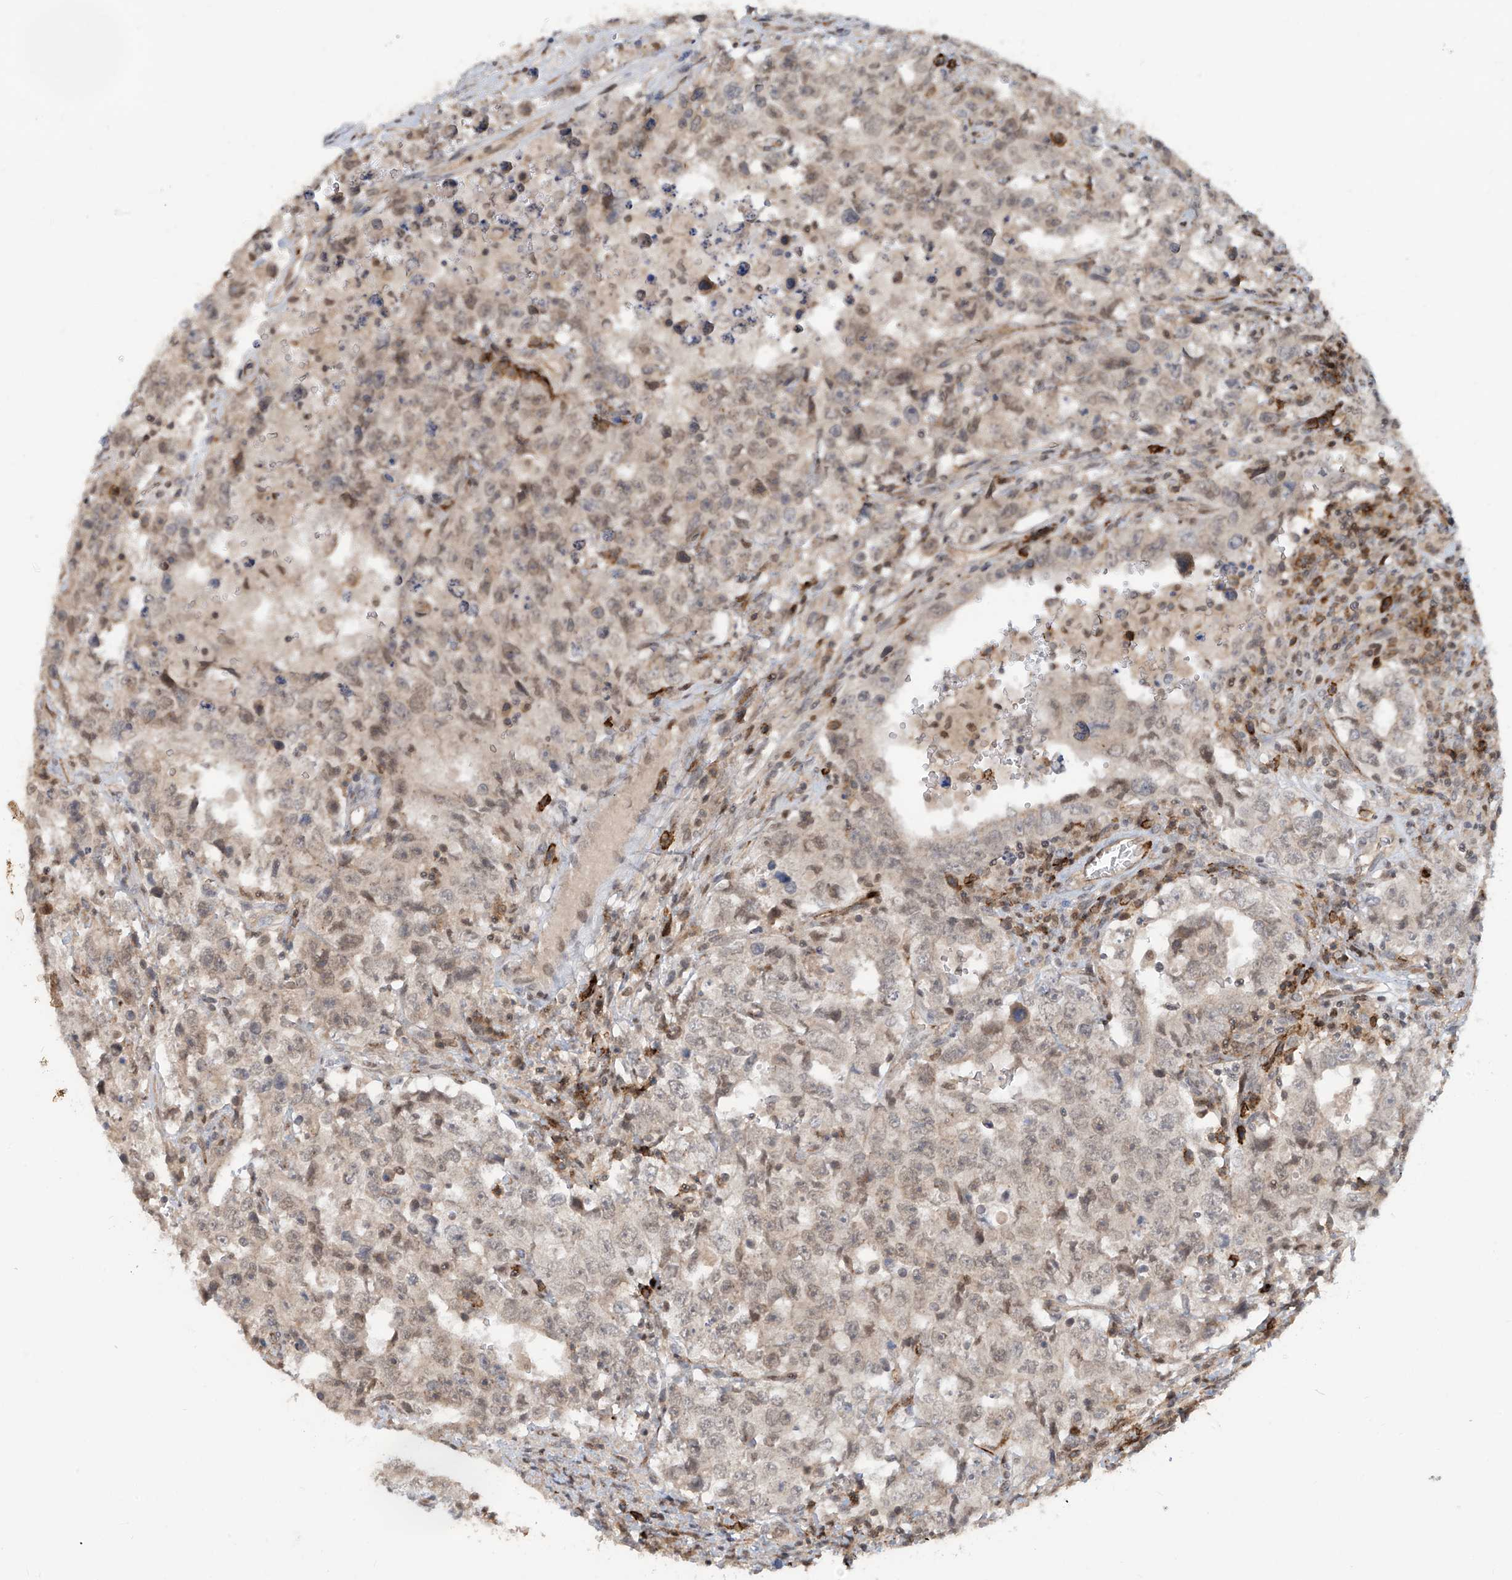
{"staining": {"intensity": "weak", "quantity": ">75%", "location": "nuclear"}, "tissue": "testis cancer", "cell_type": "Tumor cells", "image_type": "cancer", "snomed": [{"axis": "morphology", "description": "Carcinoma, Embryonal, NOS"}, {"axis": "topography", "description": "Testis"}], "caption": "IHC histopathology image of neoplastic tissue: human embryonal carcinoma (testis) stained using immunohistochemistry (IHC) demonstrates low levels of weak protein expression localized specifically in the nuclear of tumor cells, appearing as a nuclear brown color.", "gene": "LAGE3", "patient": {"sex": "male", "age": 26}}